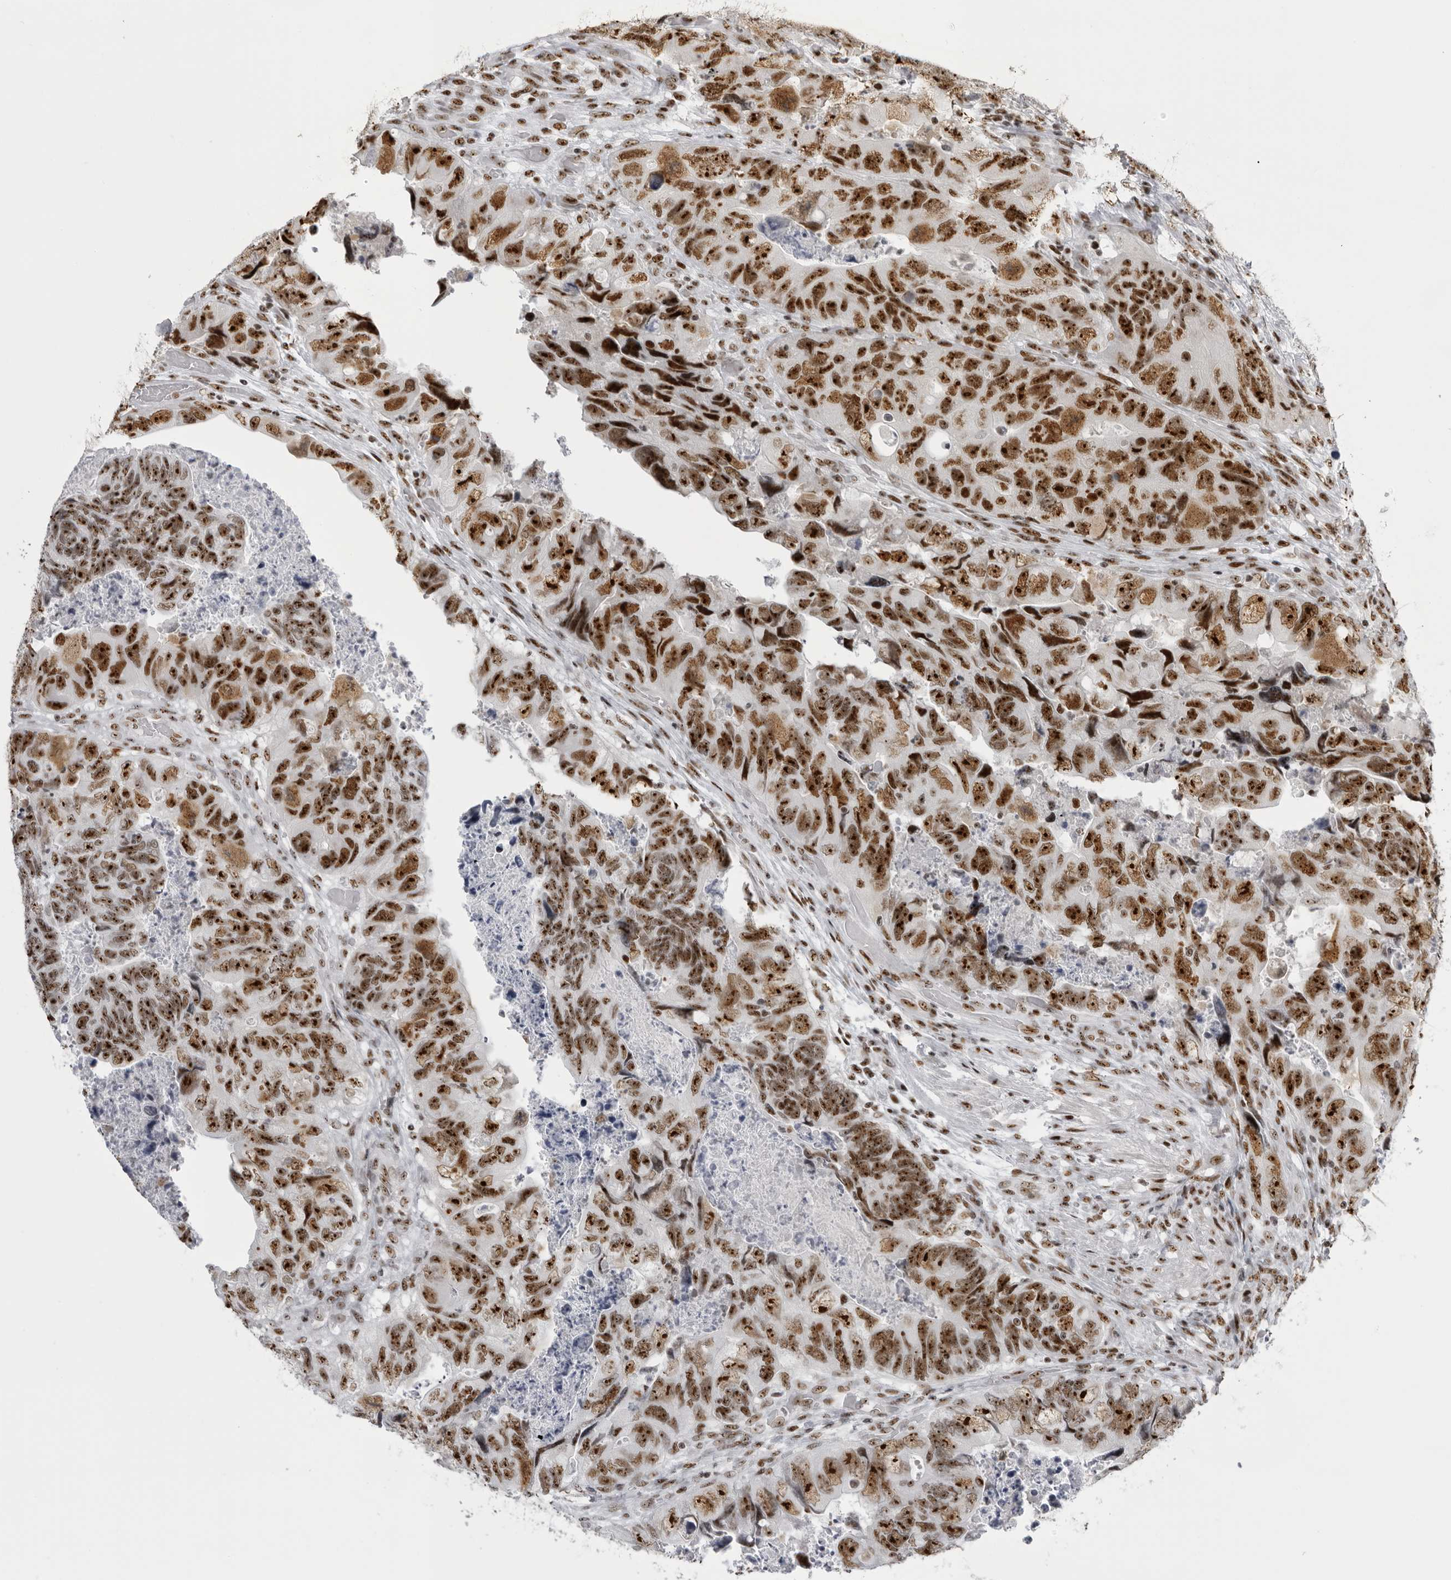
{"staining": {"intensity": "strong", "quantity": ">75%", "location": "nuclear"}, "tissue": "colorectal cancer", "cell_type": "Tumor cells", "image_type": "cancer", "snomed": [{"axis": "morphology", "description": "Adenocarcinoma, NOS"}, {"axis": "topography", "description": "Rectum"}], "caption": "This is an image of immunohistochemistry (IHC) staining of colorectal cancer, which shows strong expression in the nuclear of tumor cells.", "gene": "DHX9", "patient": {"sex": "male", "age": 63}}